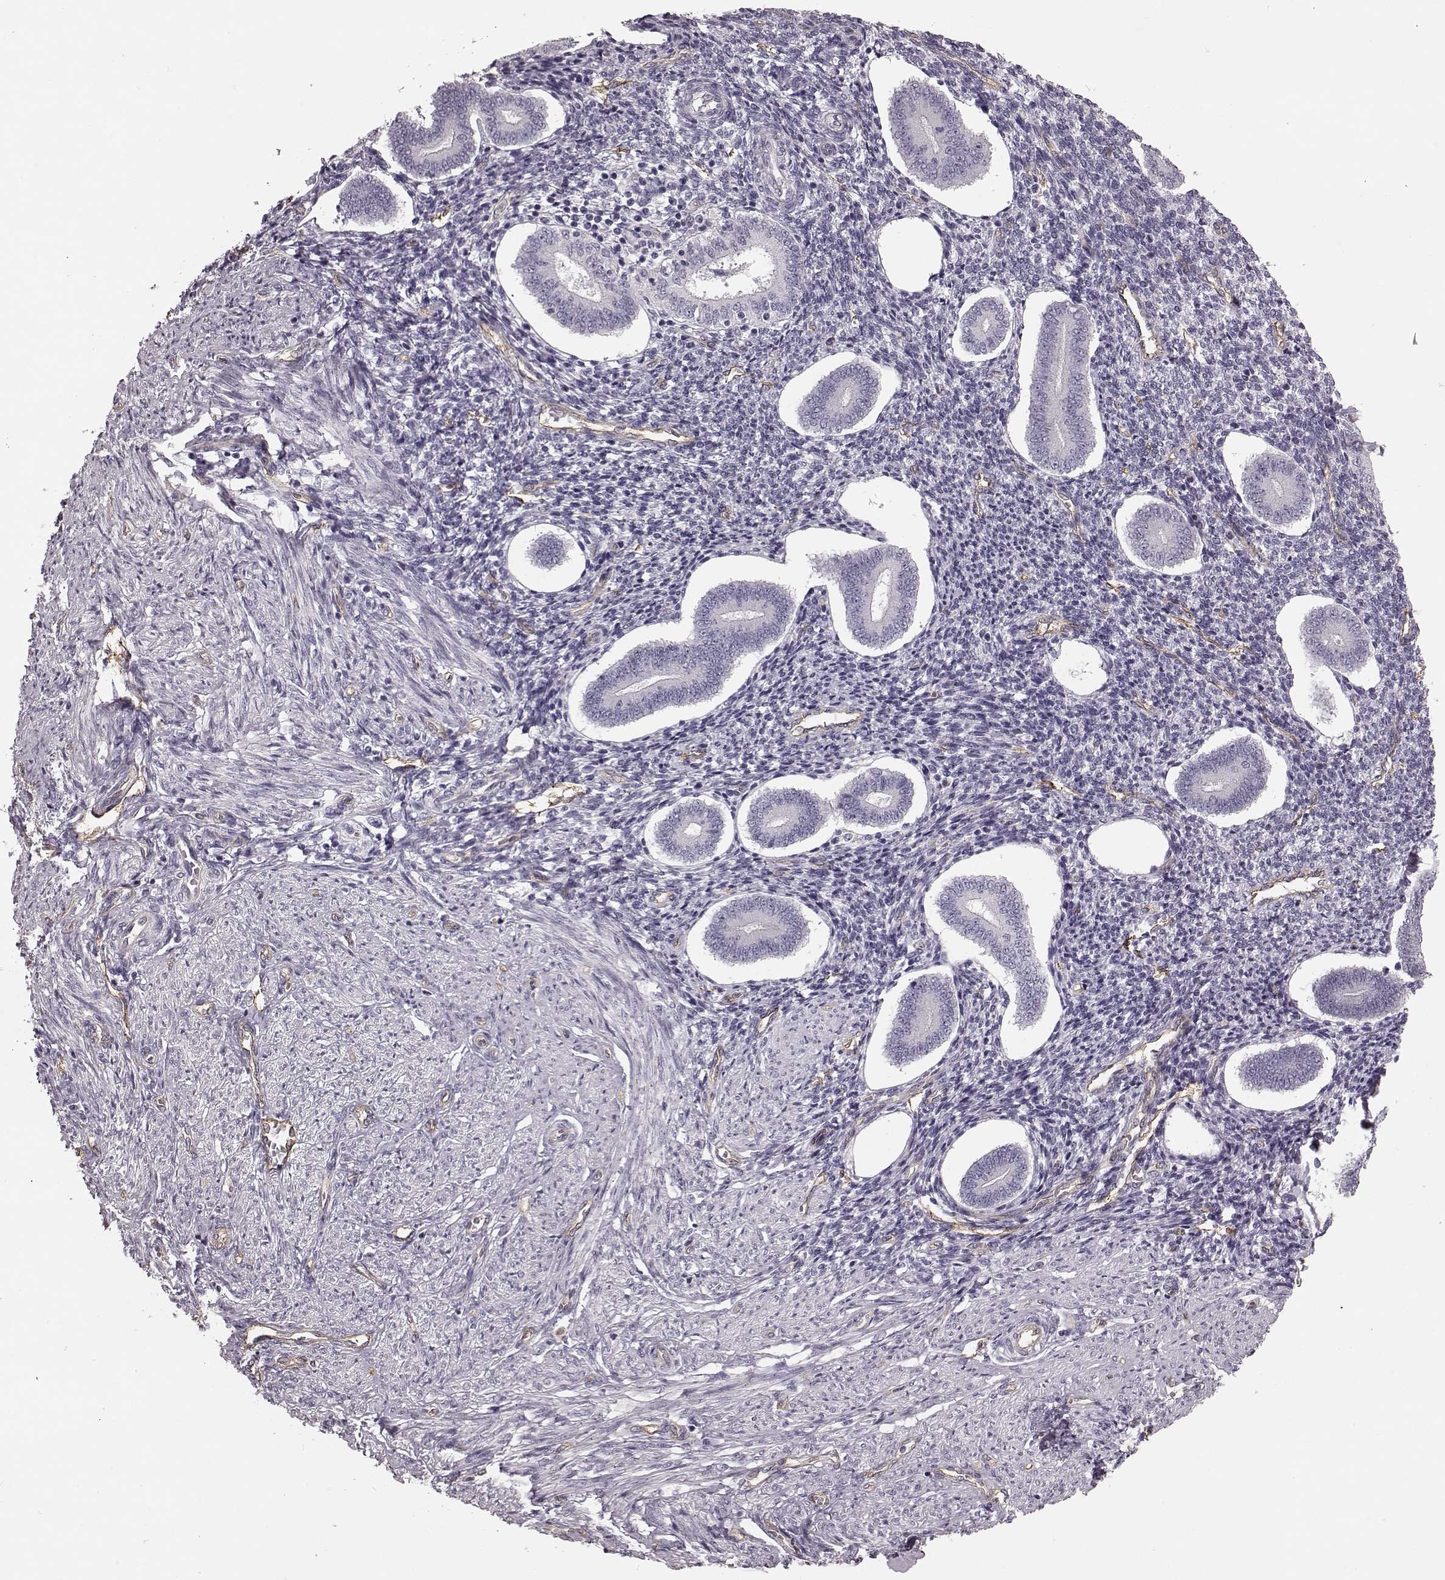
{"staining": {"intensity": "negative", "quantity": "none", "location": "none"}, "tissue": "endometrium", "cell_type": "Cells in endometrial stroma", "image_type": "normal", "snomed": [{"axis": "morphology", "description": "Normal tissue, NOS"}, {"axis": "topography", "description": "Endometrium"}], "caption": "The micrograph demonstrates no significant expression in cells in endometrial stroma of endometrium. (DAB immunohistochemistry visualized using brightfield microscopy, high magnification).", "gene": "EIF4E1B", "patient": {"sex": "female", "age": 40}}